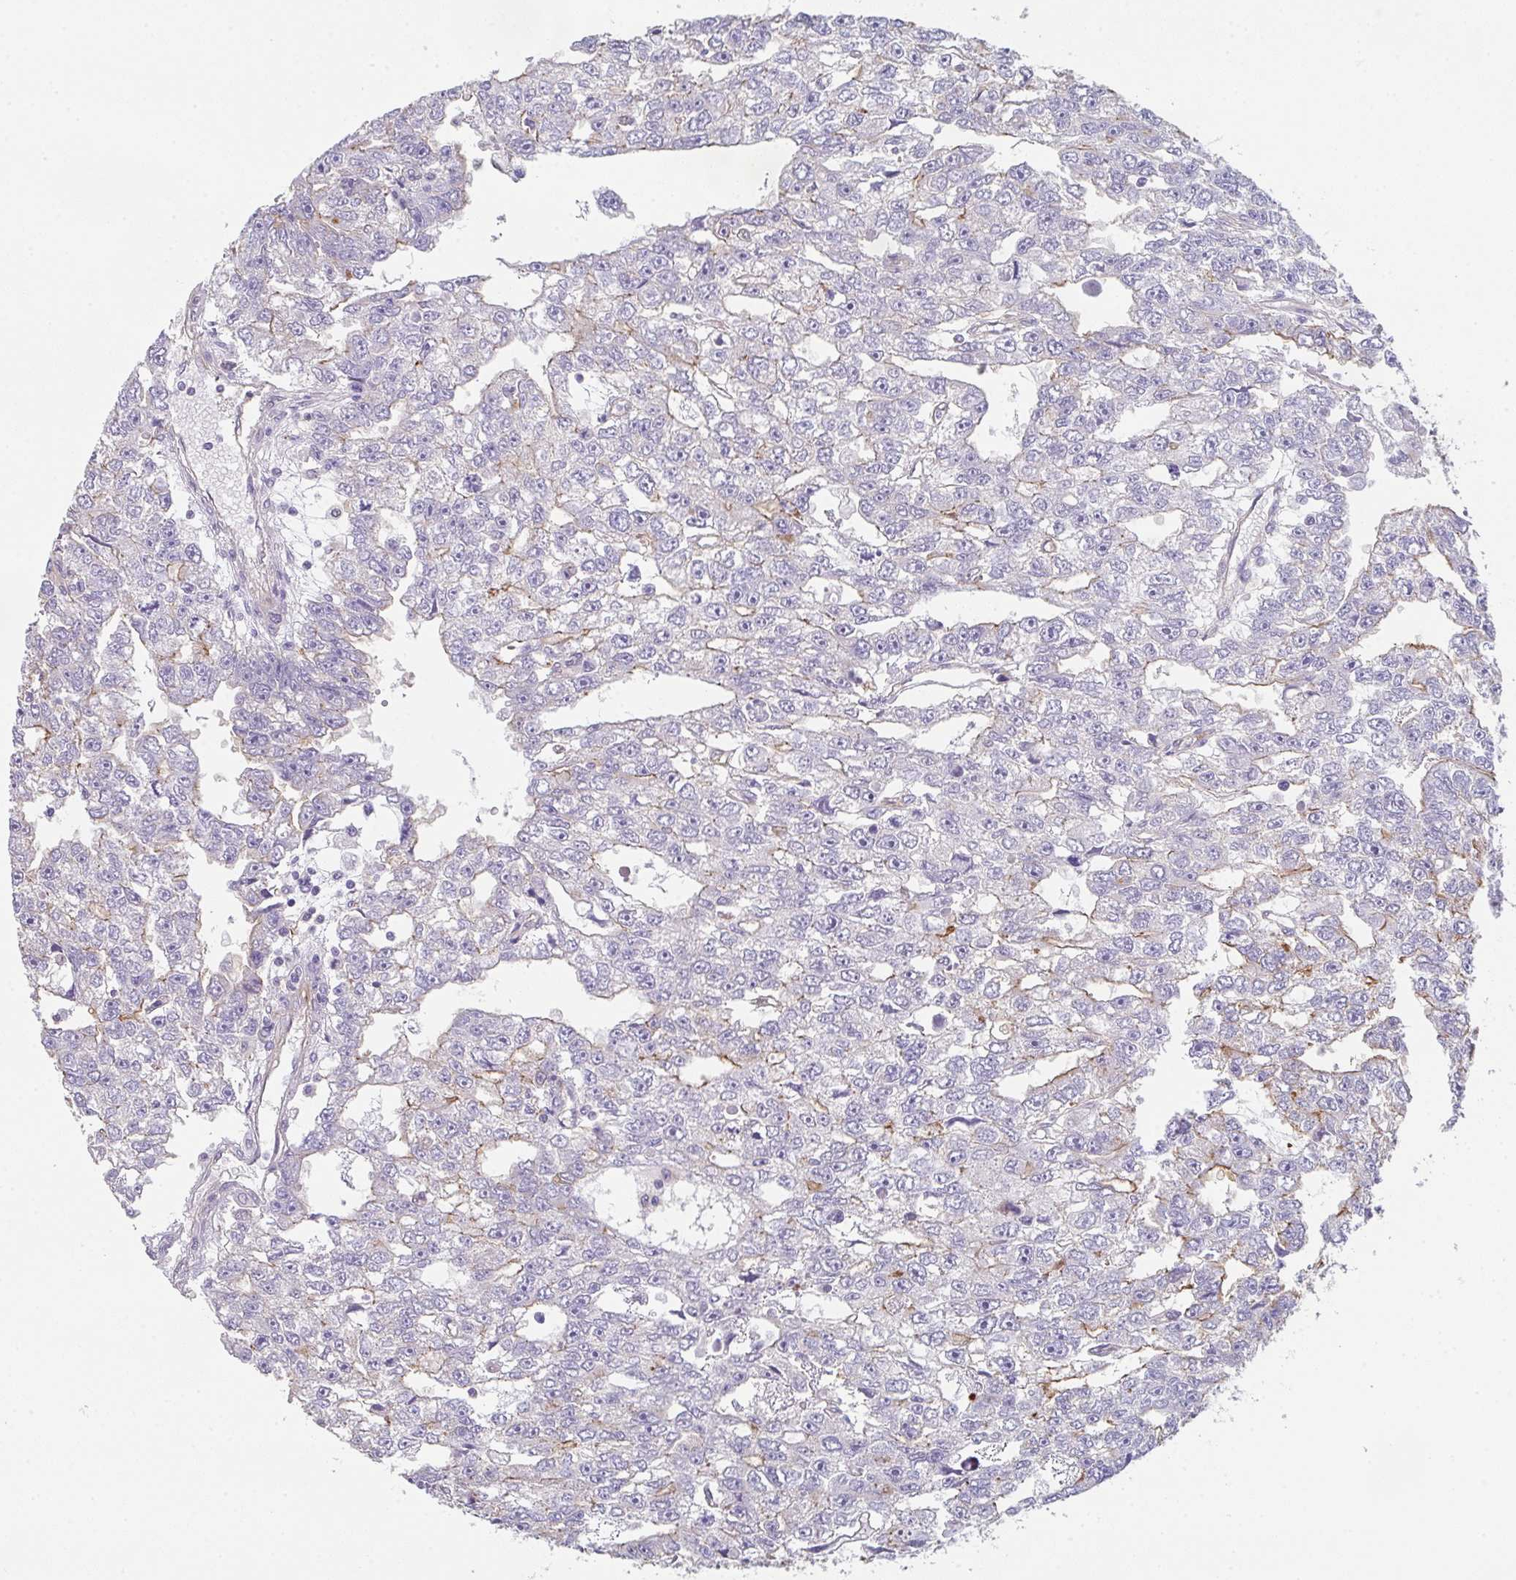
{"staining": {"intensity": "weak", "quantity": "<25%", "location": "cytoplasmic/membranous"}, "tissue": "testis cancer", "cell_type": "Tumor cells", "image_type": "cancer", "snomed": [{"axis": "morphology", "description": "Carcinoma, Embryonal, NOS"}, {"axis": "topography", "description": "Testis"}], "caption": "High magnification brightfield microscopy of embryonal carcinoma (testis) stained with DAB (3,3'-diaminobenzidine) (brown) and counterstained with hematoxylin (blue): tumor cells show no significant positivity.", "gene": "DBN1", "patient": {"sex": "male", "age": 20}}